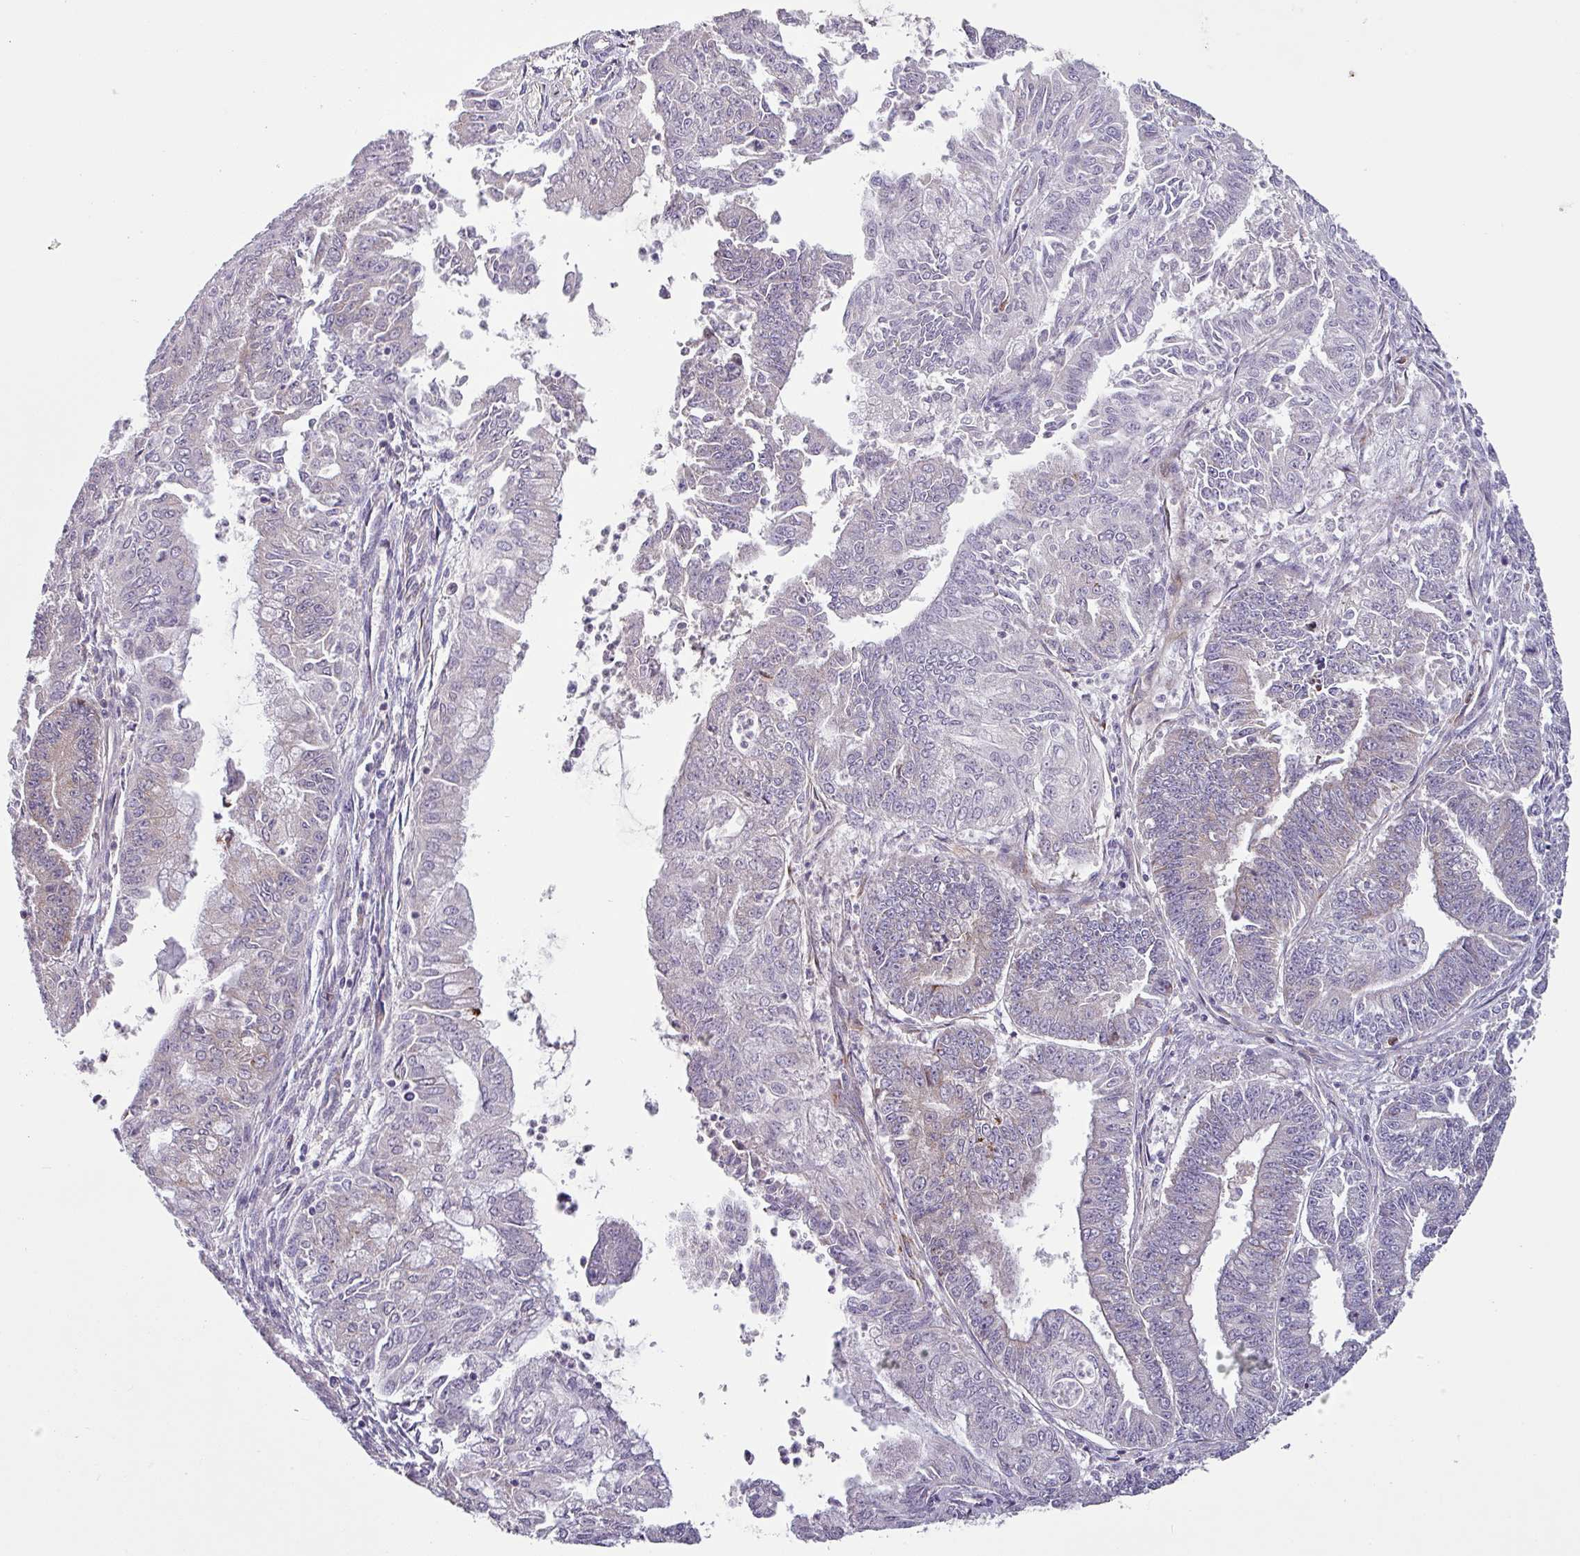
{"staining": {"intensity": "negative", "quantity": "none", "location": "none"}, "tissue": "endometrial cancer", "cell_type": "Tumor cells", "image_type": "cancer", "snomed": [{"axis": "morphology", "description": "Adenocarcinoma, NOS"}, {"axis": "topography", "description": "Endometrium"}], "caption": "An immunohistochemistry (IHC) histopathology image of adenocarcinoma (endometrial) is shown. There is no staining in tumor cells of adenocarcinoma (endometrial).", "gene": "KLHL3", "patient": {"sex": "female", "age": 73}}